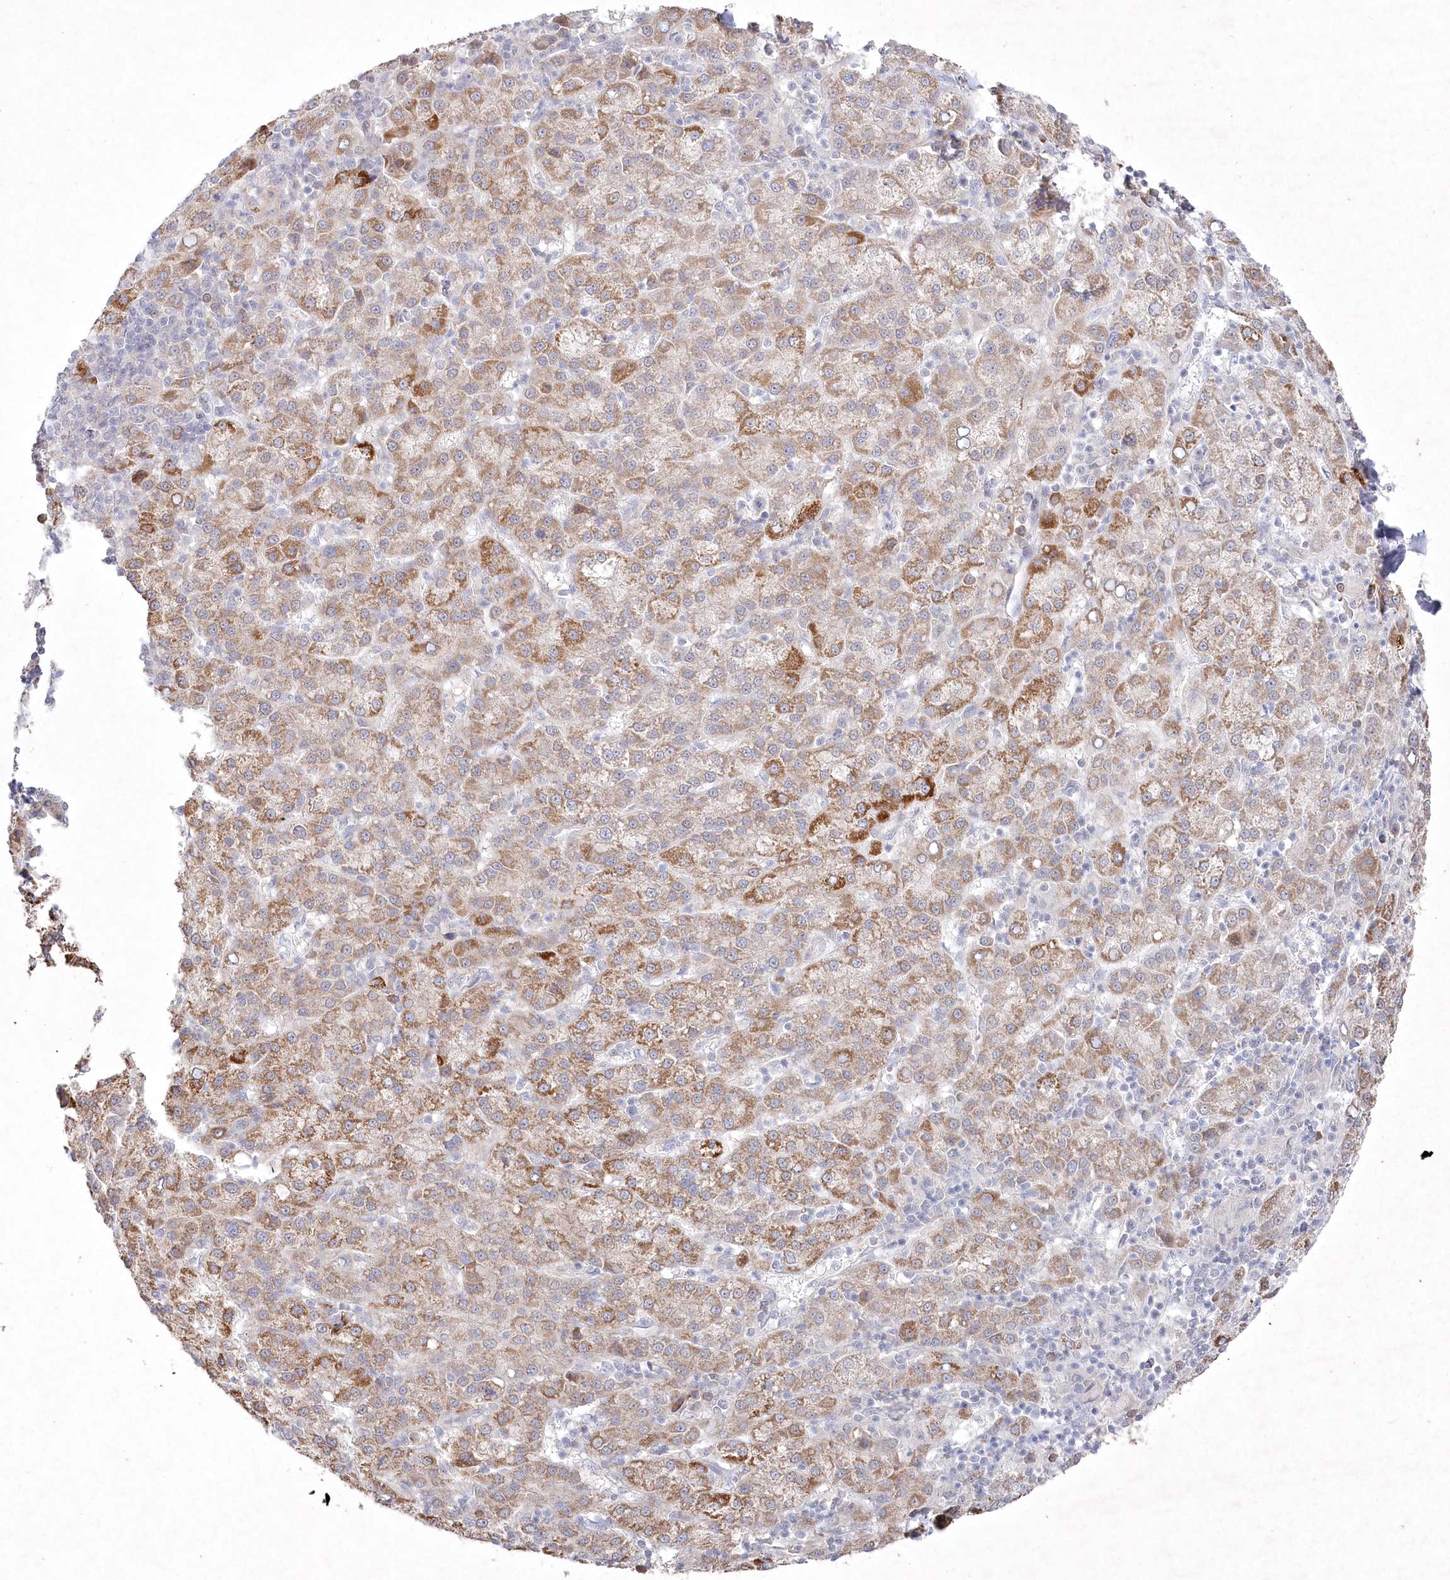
{"staining": {"intensity": "moderate", "quantity": ">75%", "location": "cytoplasmic/membranous"}, "tissue": "liver cancer", "cell_type": "Tumor cells", "image_type": "cancer", "snomed": [{"axis": "morphology", "description": "Carcinoma, Hepatocellular, NOS"}, {"axis": "topography", "description": "Liver"}], "caption": "This image shows hepatocellular carcinoma (liver) stained with IHC to label a protein in brown. The cytoplasmic/membranous of tumor cells show moderate positivity for the protein. Nuclei are counter-stained blue.", "gene": "TGFBRAP1", "patient": {"sex": "female", "age": 58}}